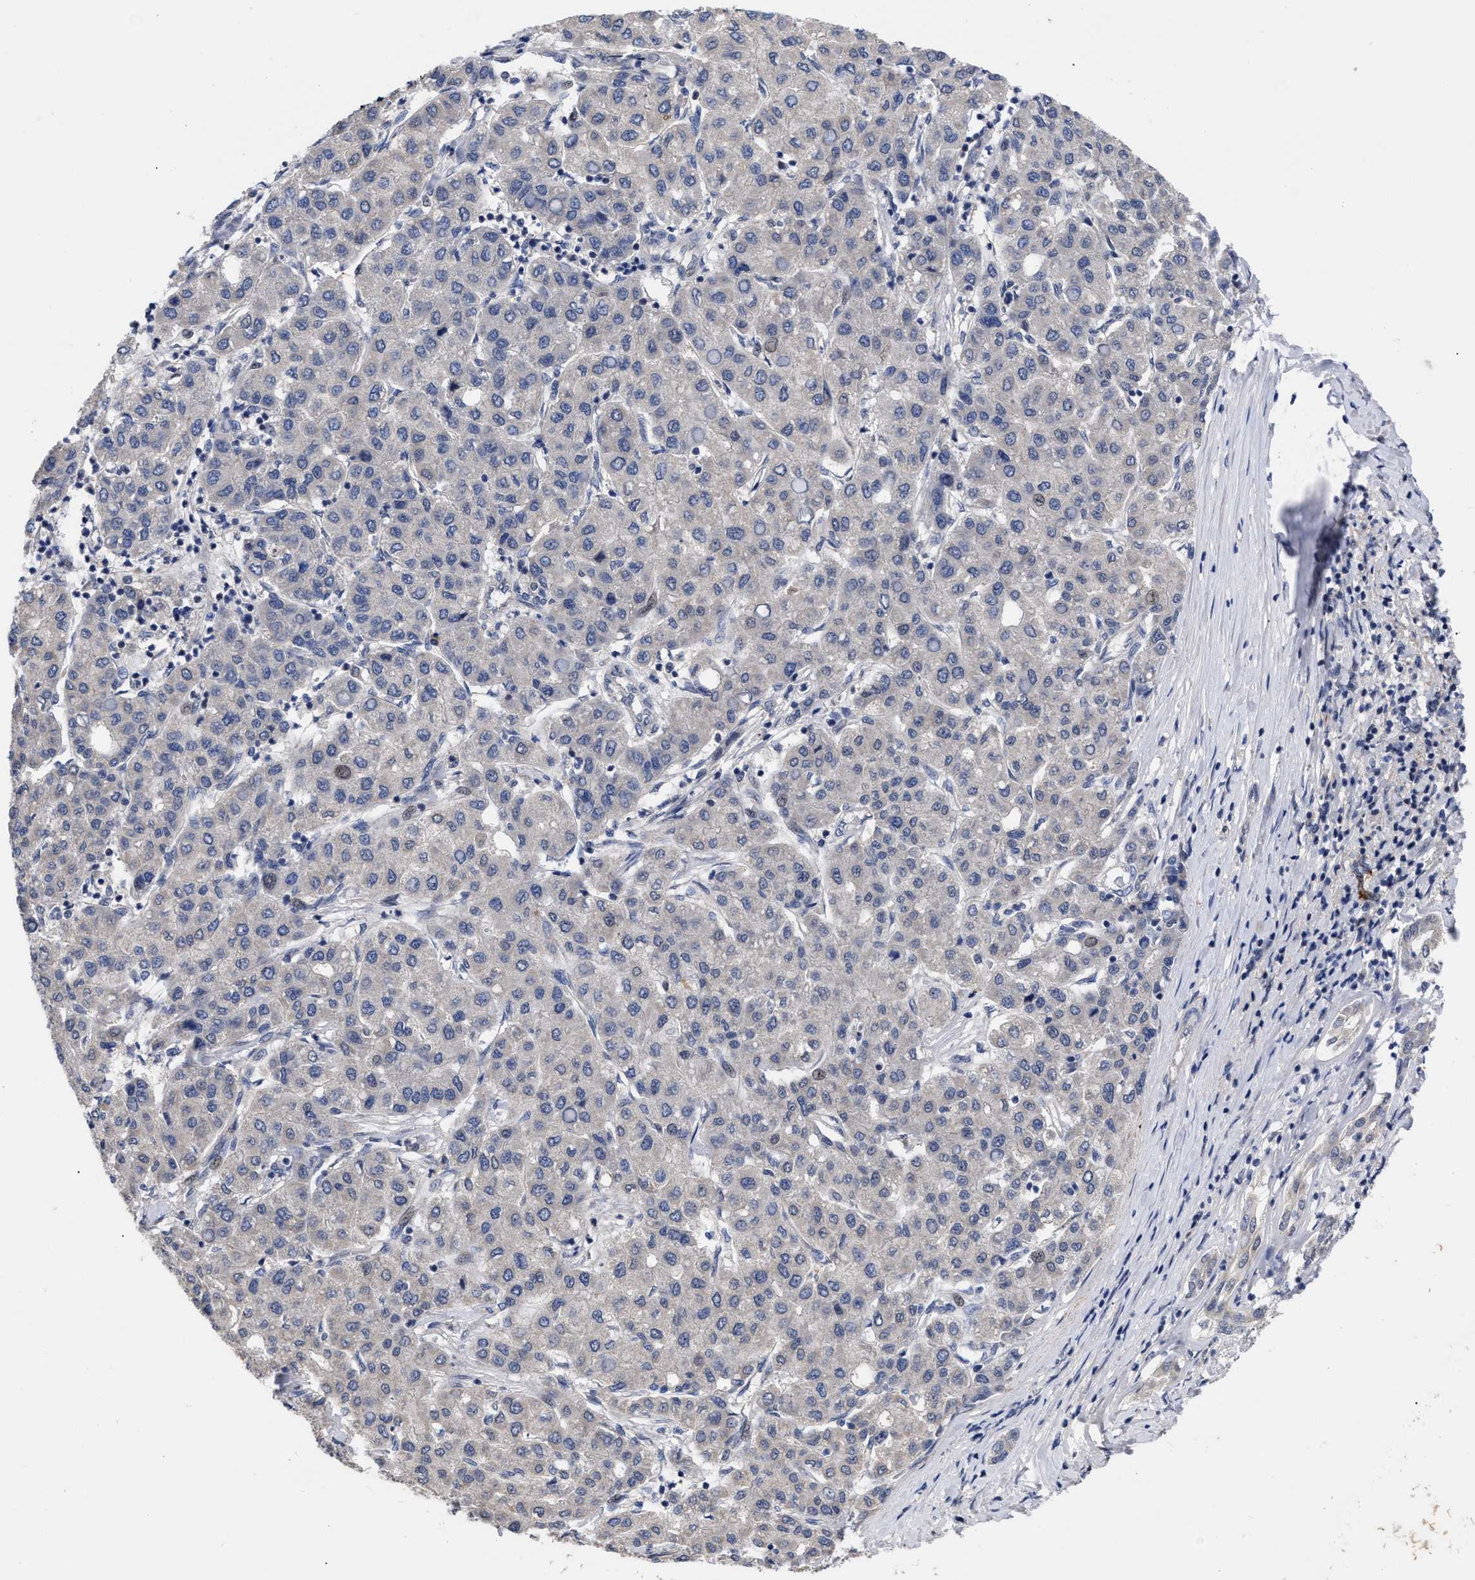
{"staining": {"intensity": "negative", "quantity": "none", "location": "none"}, "tissue": "liver cancer", "cell_type": "Tumor cells", "image_type": "cancer", "snomed": [{"axis": "morphology", "description": "Carcinoma, Hepatocellular, NOS"}, {"axis": "topography", "description": "Liver"}], "caption": "High power microscopy histopathology image of an immunohistochemistry (IHC) histopathology image of liver hepatocellular carcinoma, revealing no significant positivity in tumor cells. (DAB (3,3'-diaminobenzidine) immunohistochemistry with hematoxylin counter stain).", "gene": "CCN5", "patient": {"sex": "male", "age": 65}}